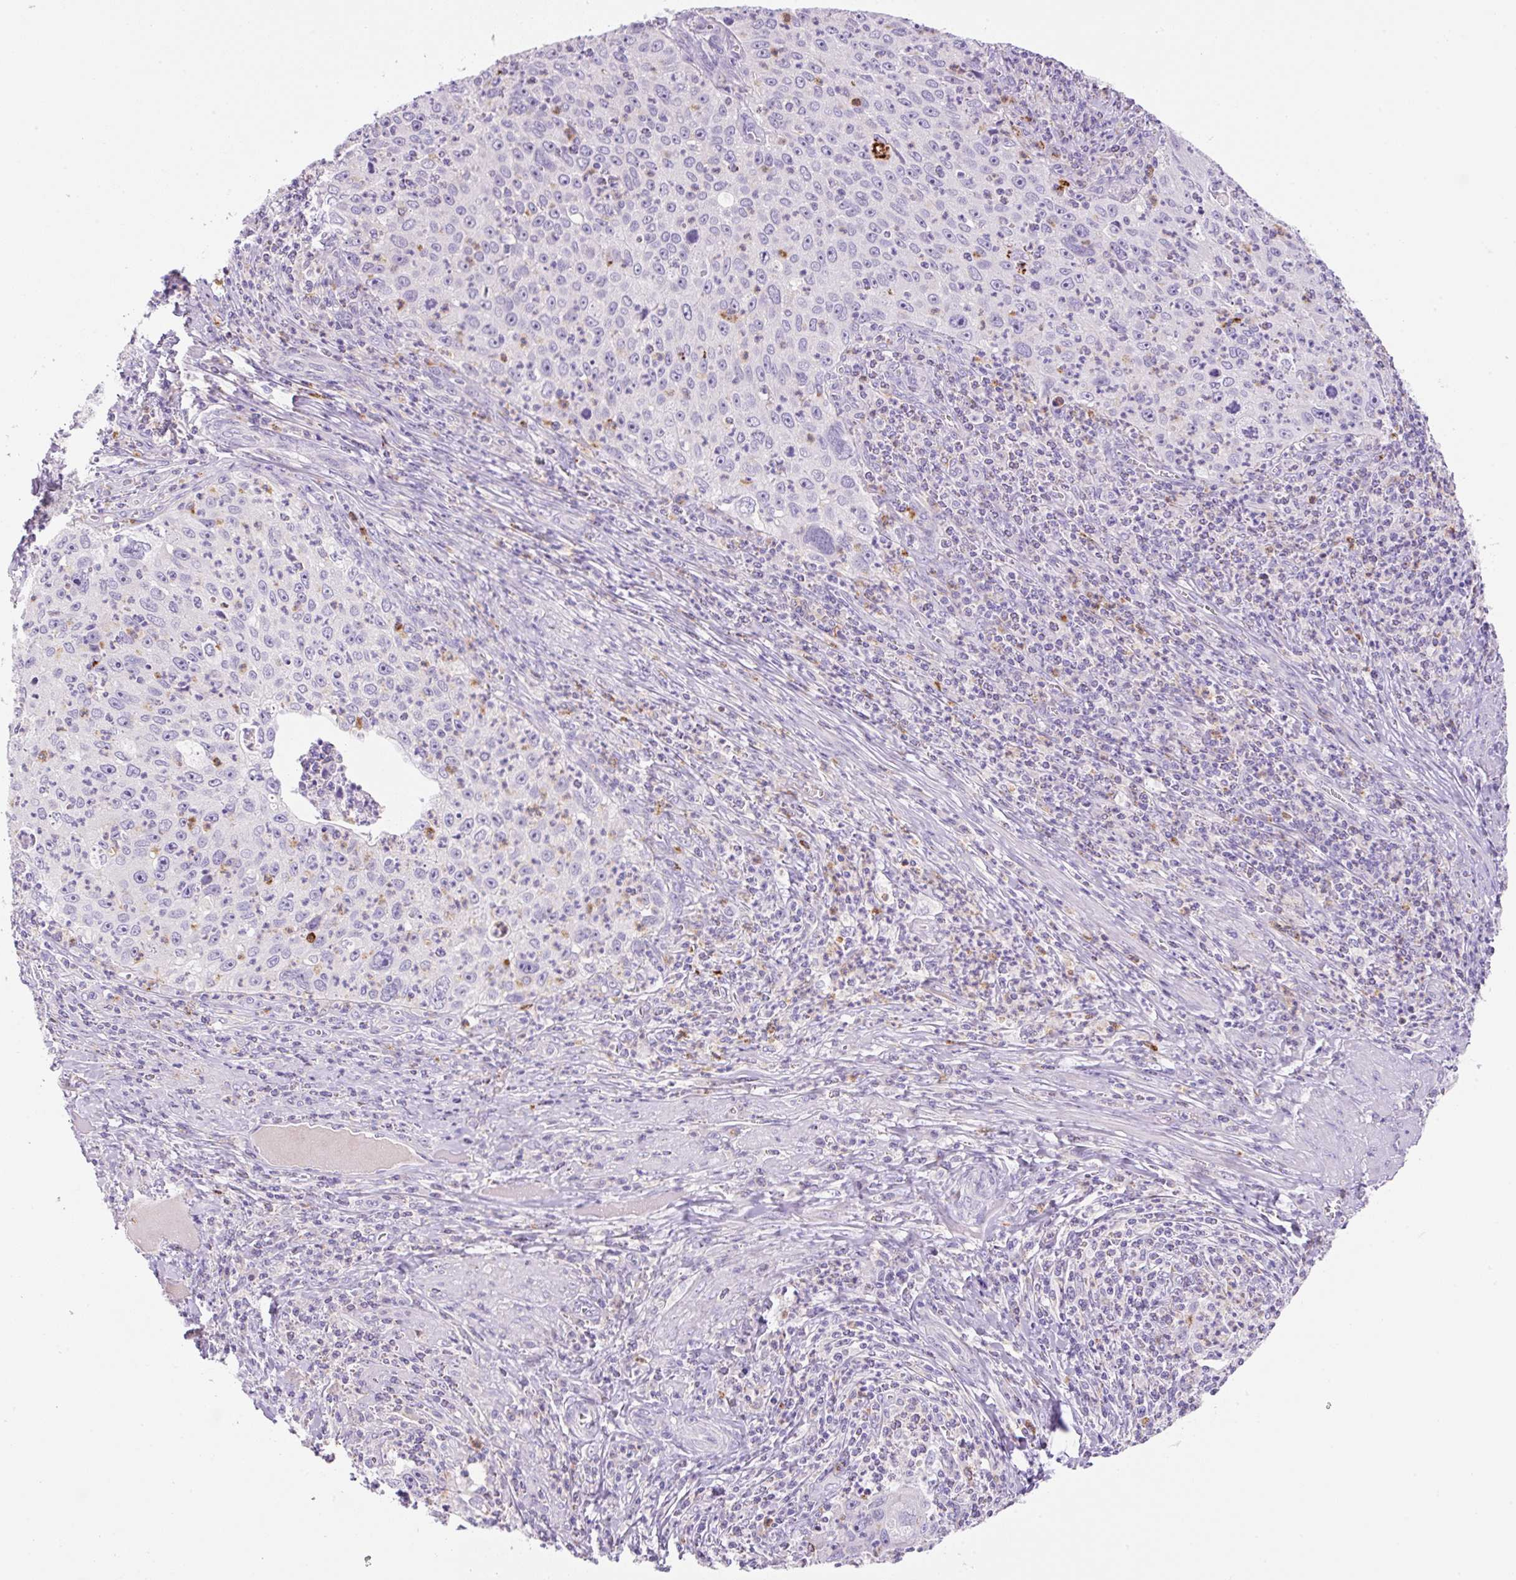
{"staining": {"intensity": "negative", "quantity": "none", "location": "none"}, "tissue": "cervical cancer", "cell_type": "Tumor cells", "image_type": "cancer", "snomed": [{"axis": "morphology", "description": "Squamous cell carcinoma, NOS"}, {"axis": "topography", "description": "Cervix"}], "caption": "Human cervical cancer (squamous cell carcinoma) stained for a protein using immunohistochemistry (IHC) exhibits no staining in tumor cells.", "gene": "TDRD15", "patient": {"sex": "female", "age": 30}}